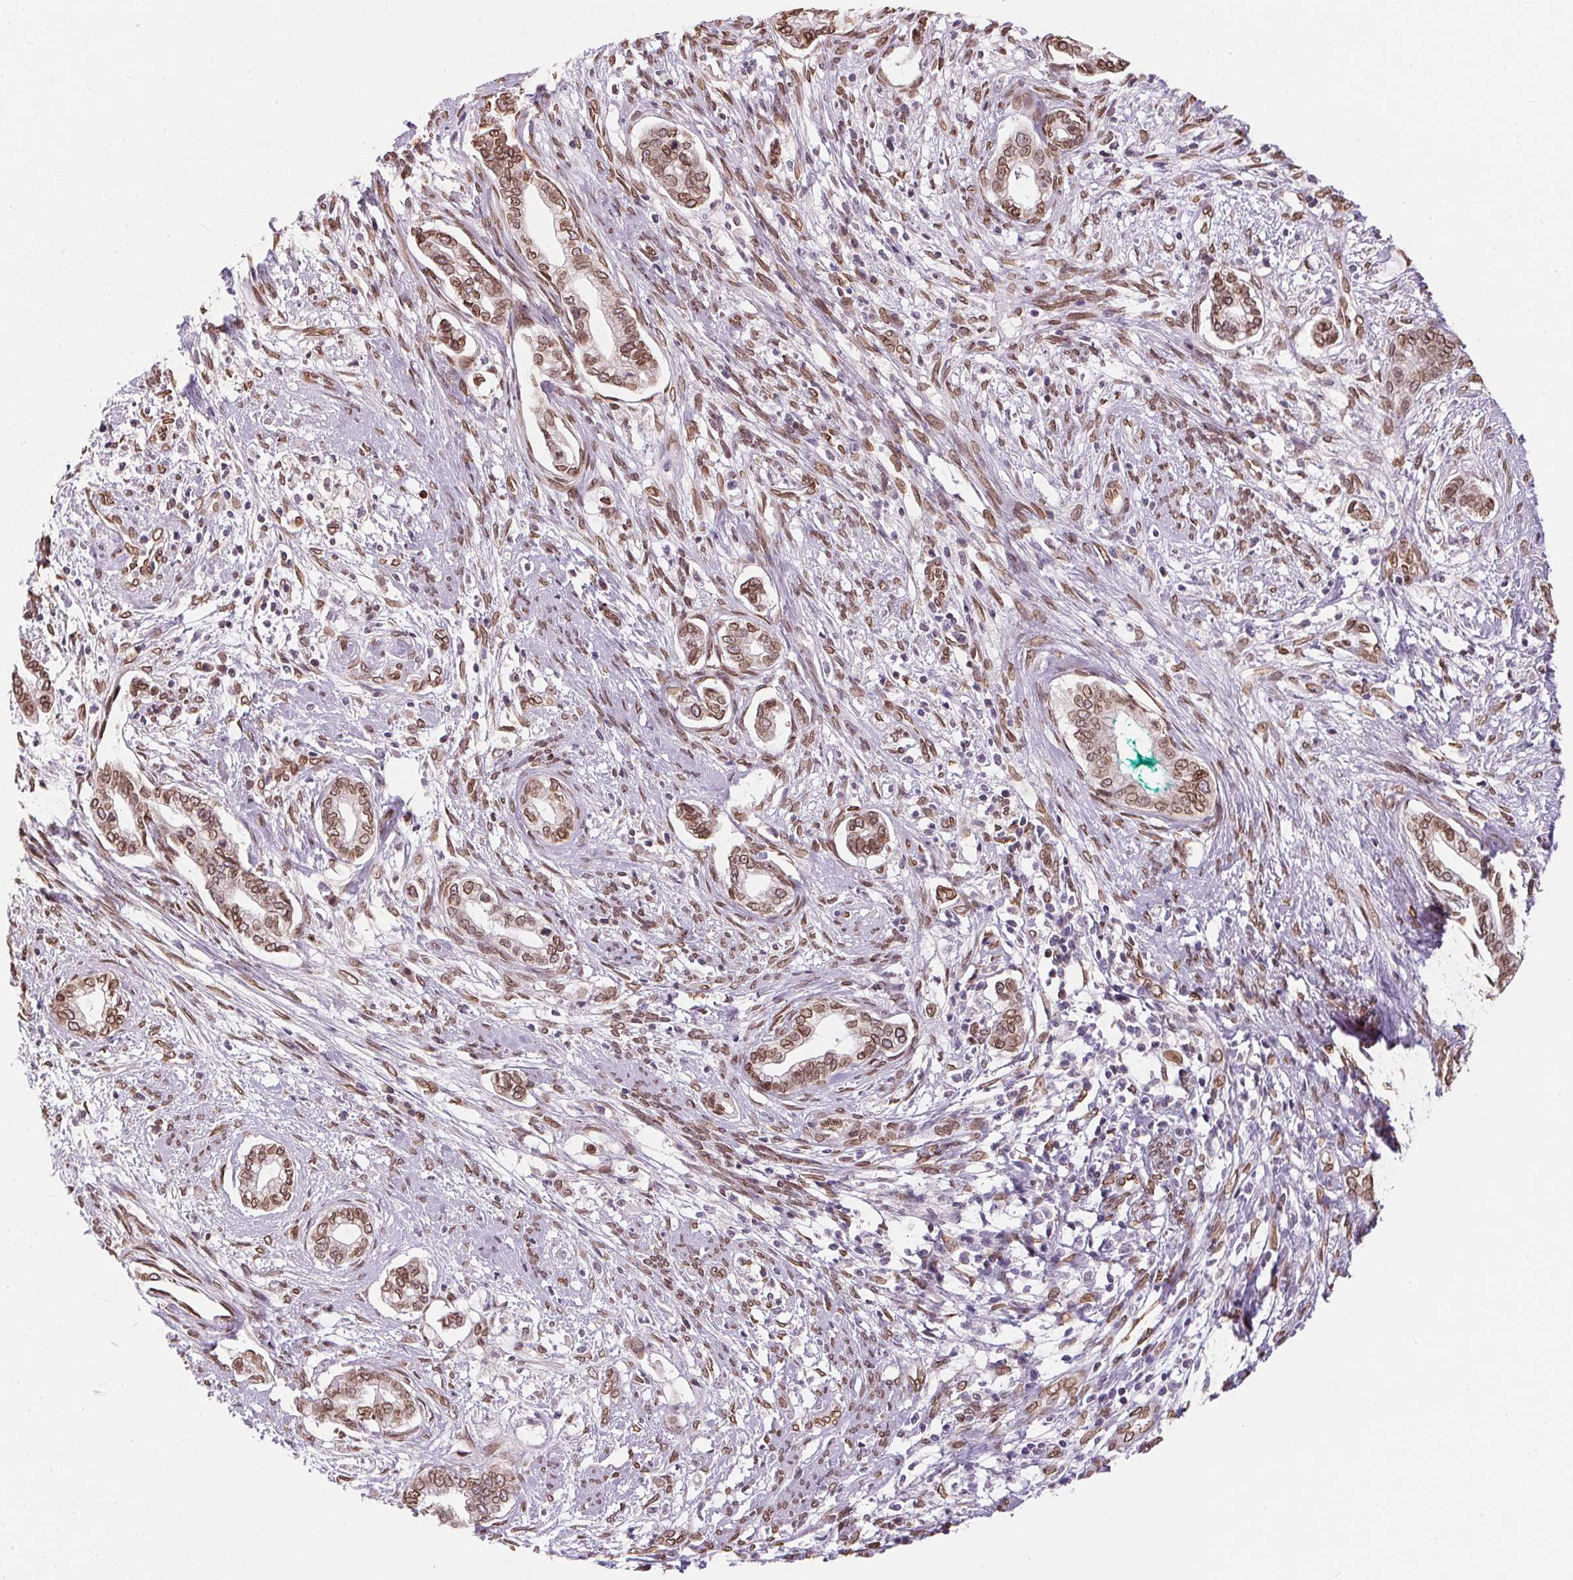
{"staining": {"intensity": "moderate", "quantity": ">75%", "location": "cytoplasmic/membranous,nuclear"}, "tissue": "cervical cancer", "cell_type": "Tumor cells", "image_type": "cancer", "snomed": [{"axis": "morphology", "description": "Adenocarcinoma, NOS"}, {"axis": "topography", "description": "Cervix"}], "caption": "An immunohistochemistry photomicrograph of neoplastic tissue is shown. Protein staining in brown shows moderate cytoplasmic/membranous and nuclear positivity in adenocarcinoma (cervical) within tumor cells.", "gene": "TMEM175", "patient": {"sex": "female", "age": 62}}